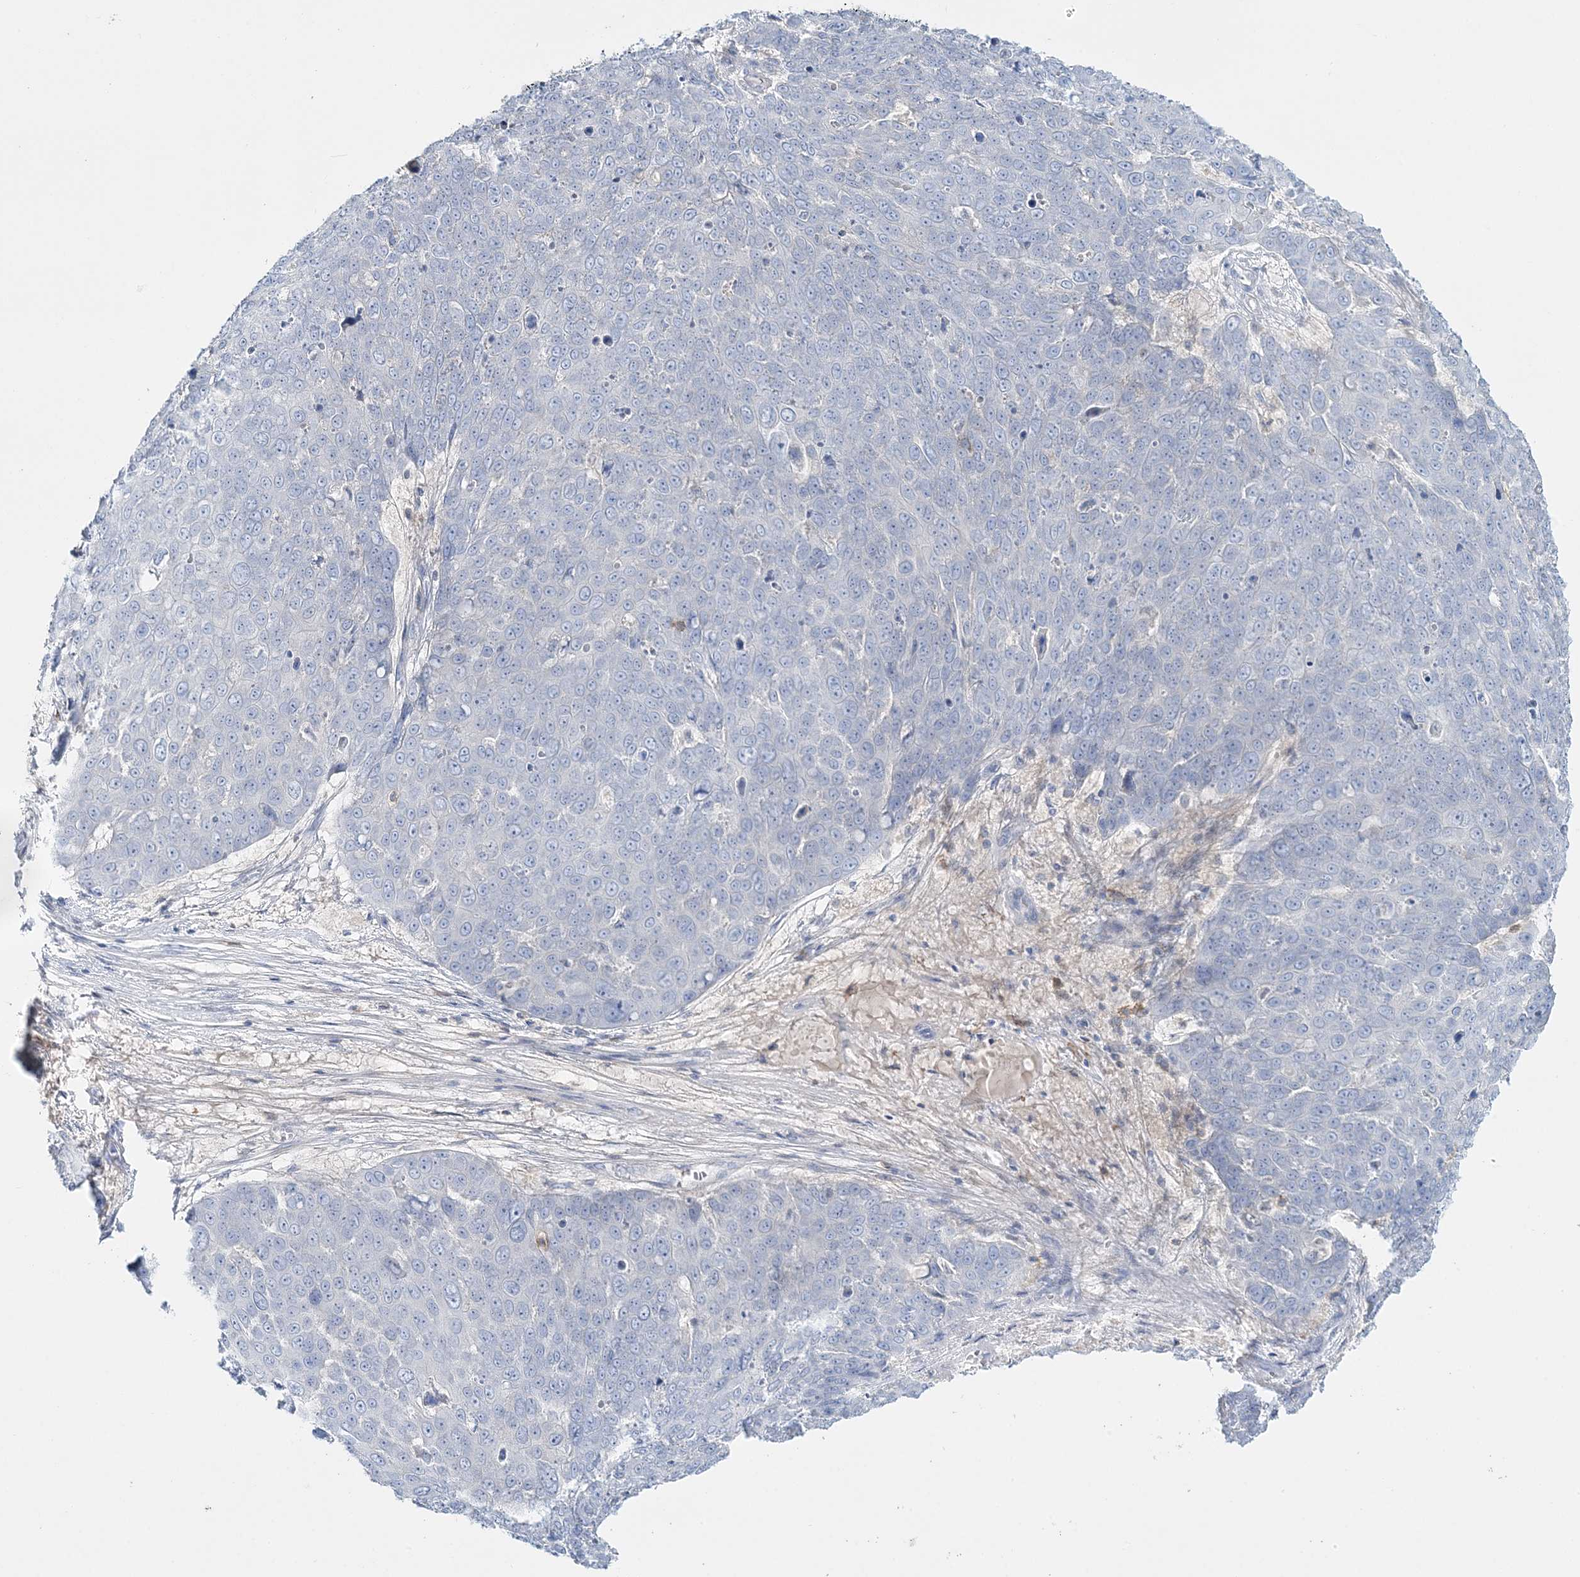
{"staining": {"intensity": "negative", "quantity": "none", "location": "none"}, "tissue": "skin cancer", "cell_type": "Tumor cells", "image_type": "cancer", "snomed": [{"axis": "morphology", "description": "Squamous cell carcinoma, NOS"}, {"axis": "topography", "description": "Skin"}], "caption": "This is an immunohistochemistry micrograph of squamous cell carcinoma (skin). There is no staining in tumor cells.", "gene": "WDSUB1", "patient": {"sex": "male", "age": 71}}